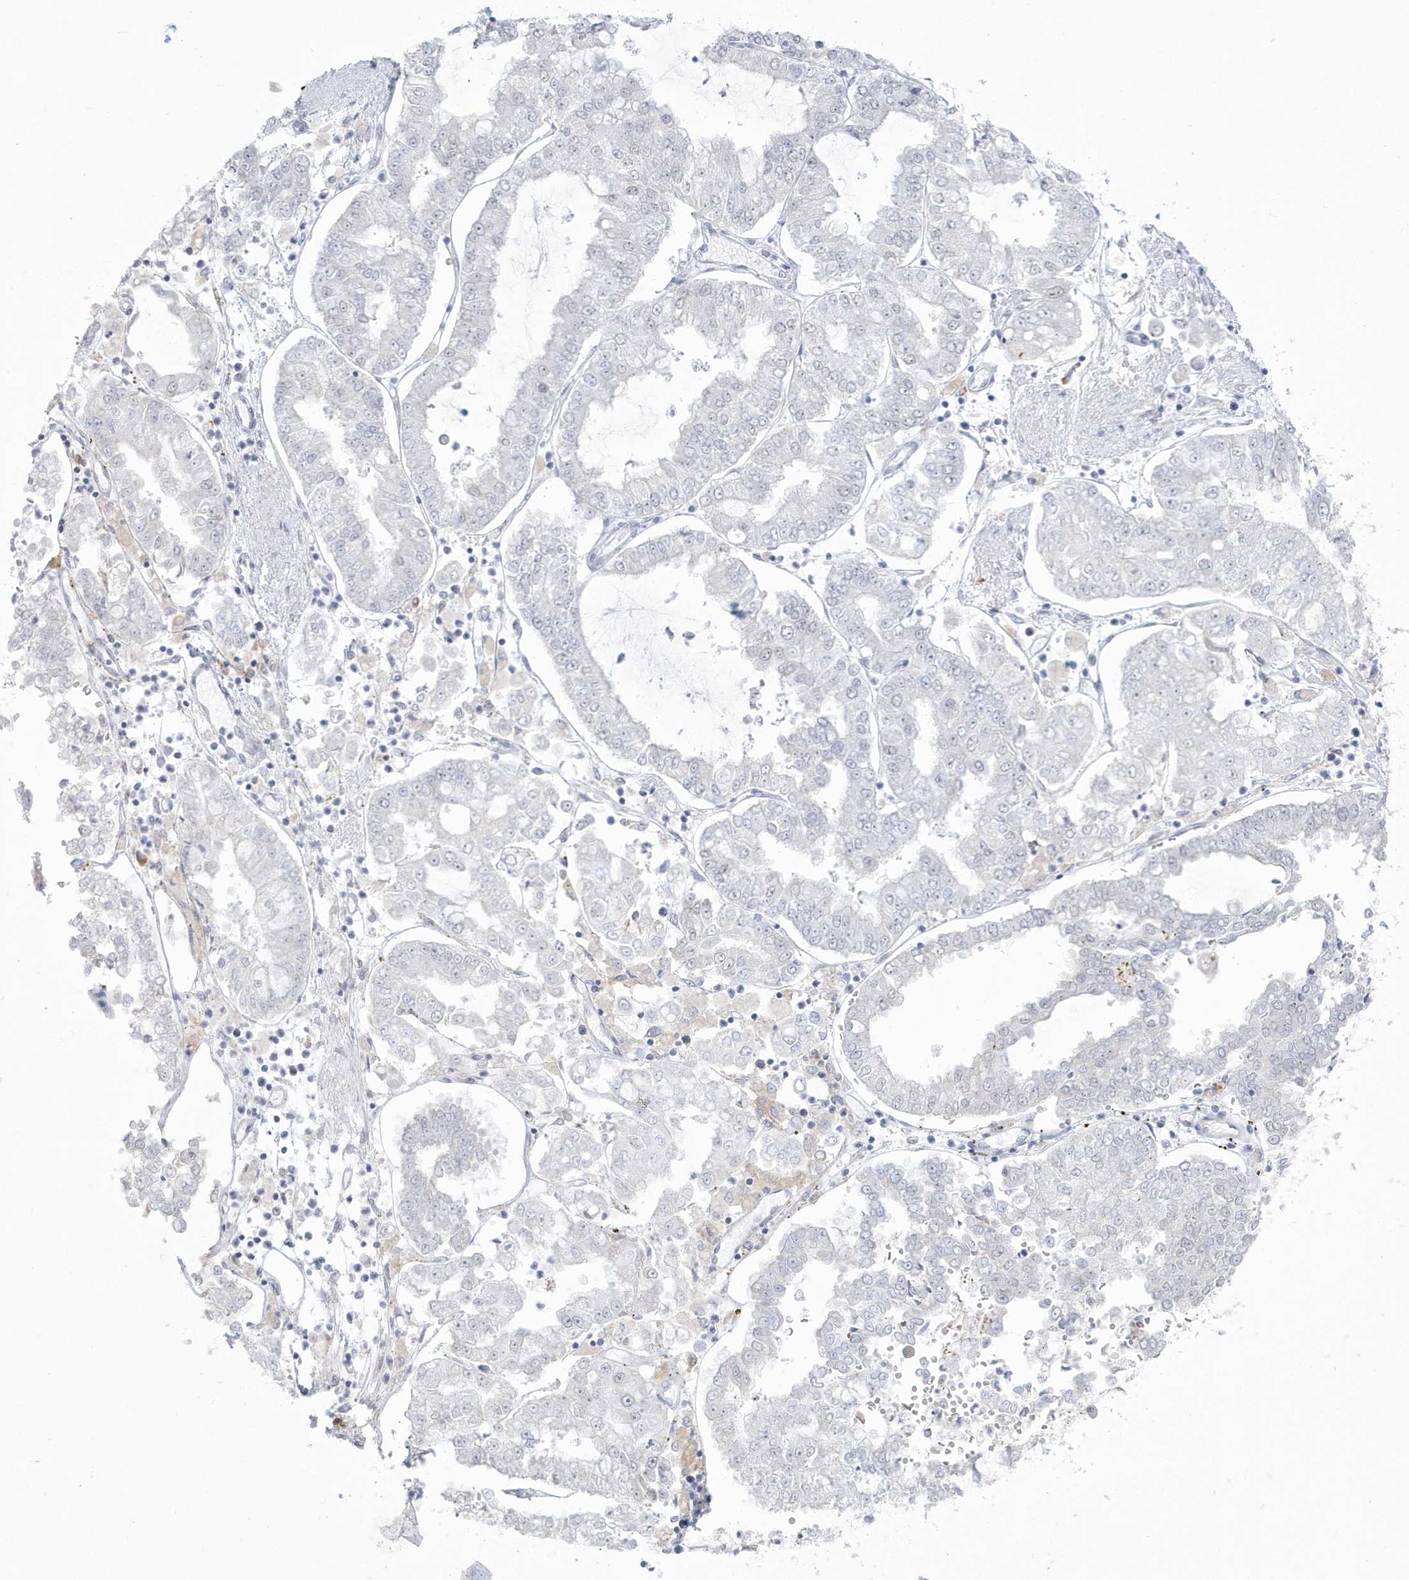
{"staining": {"intensity": "negative", "quantity": "none", "location": "none"}, "tissue": "stomach cancer", "cell_type": "Tumor cells", "image_type": "cancer", "snomed": [{"axis": "morphology", "description": "Adenocarcinoma, NOS"}, {"axis": "topography", "description": "Stomach"}], "caption": "DAB immunohistochemical staining of human stomach cancer (adenocarcinoma) displays no significant staining in tumor cells.", "gene": "HERC6", "patient": {"sex": "male", "age": 76}}